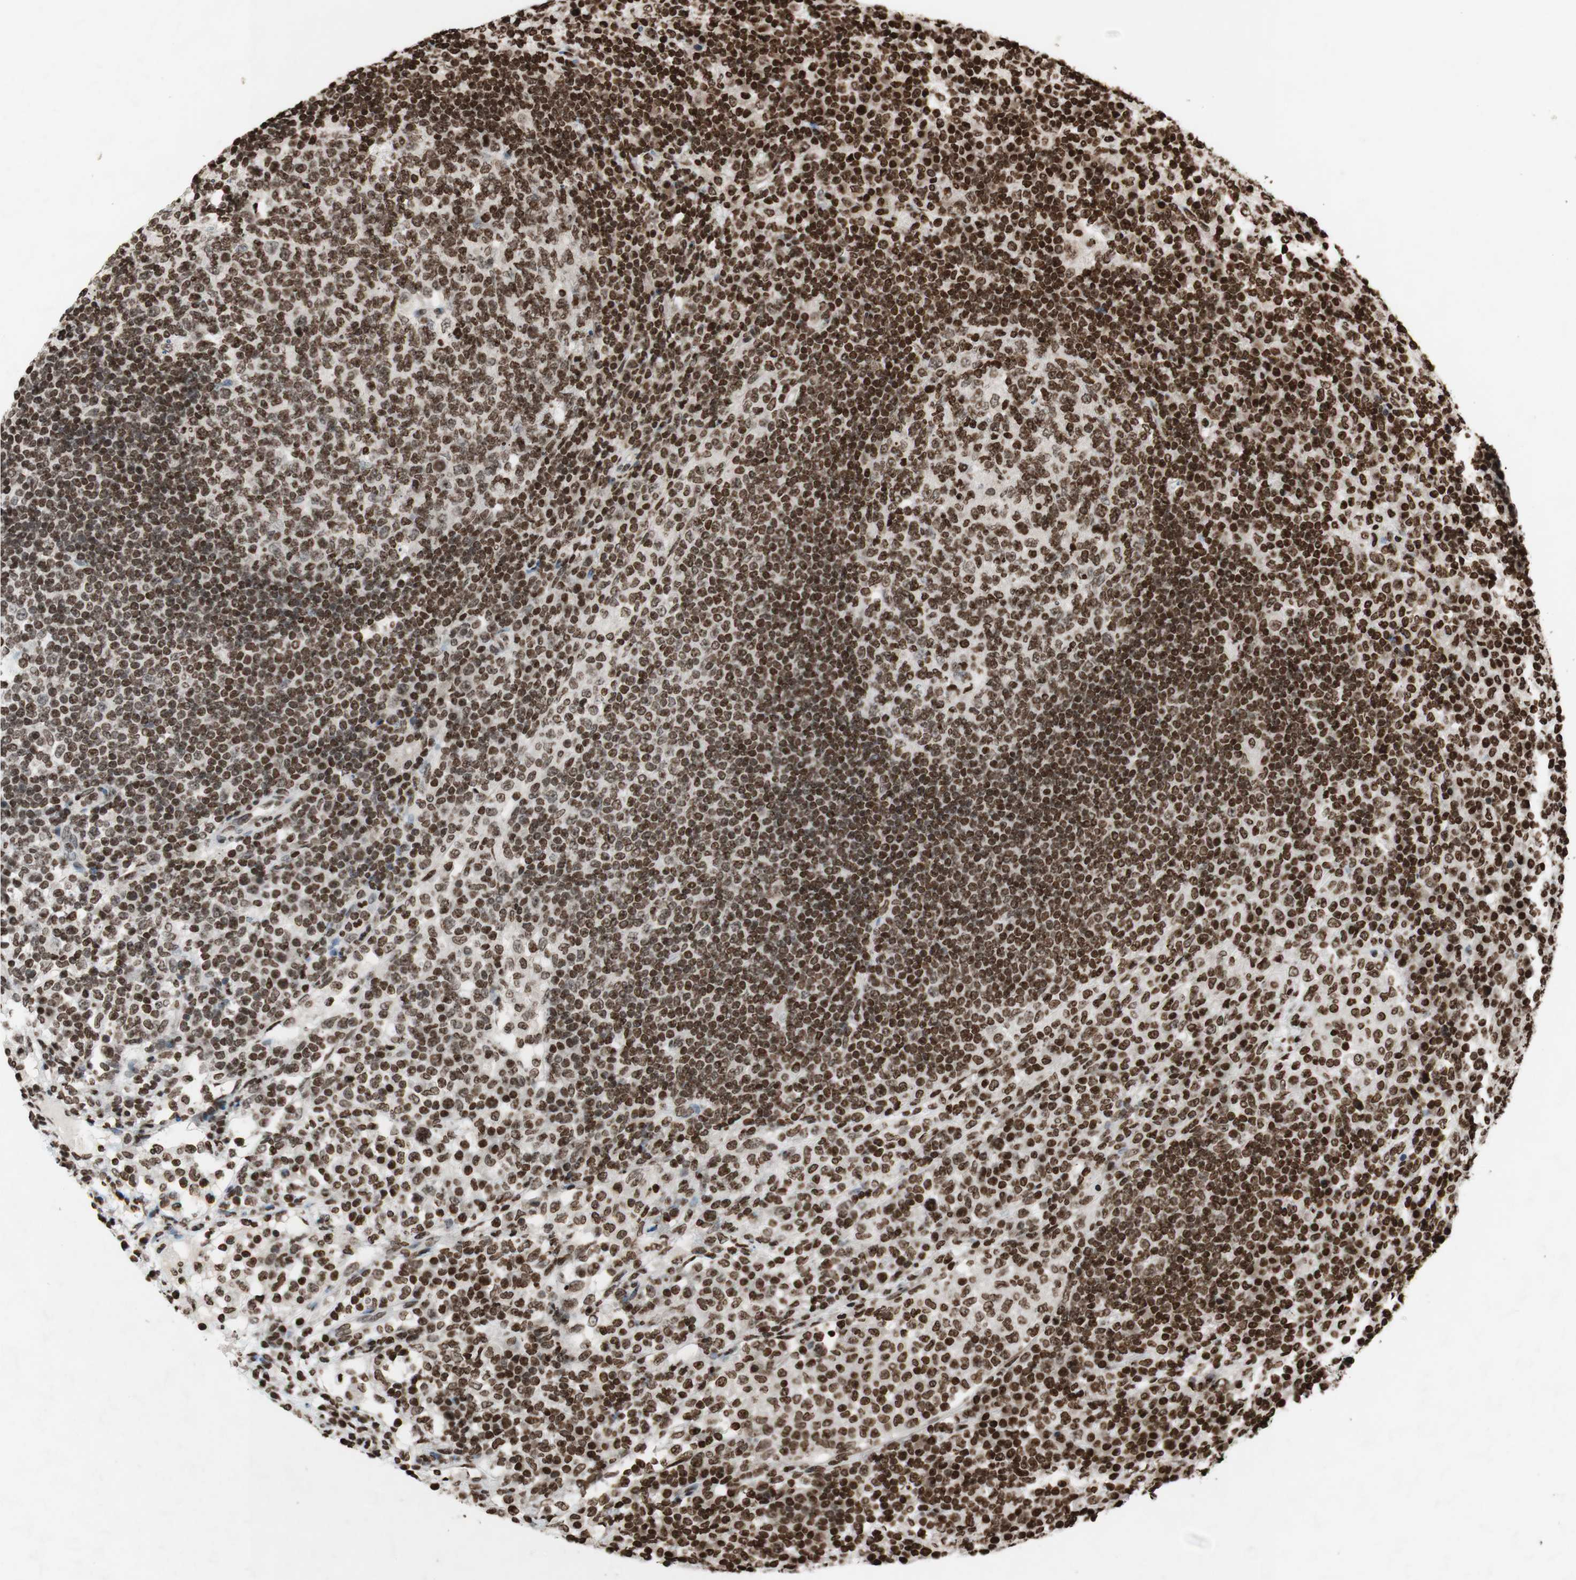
{"staining": {"intensity": "moderate", "quantity": ">75%", "location": "nuclear"}, "tissue": "lymph node", "cell_type": "Germinal center cells", "image_type": "normal", "snomed": [{"axis": "morphology", "description": "Normal tissue, NOS"}, {"axis": "topography", "description": "Lymph node"}], "caption": "Brown immunohistochemical staining in normal human lymph node shows moderate nuclear expression in about >75% of germinal center cells. Using DAB (brown) and hematoxylin (blue) stains, captured at high magnification using brightfield microscopy.", "gene": "NCOA3", "patient": {"sex": "female", "age": 53}}